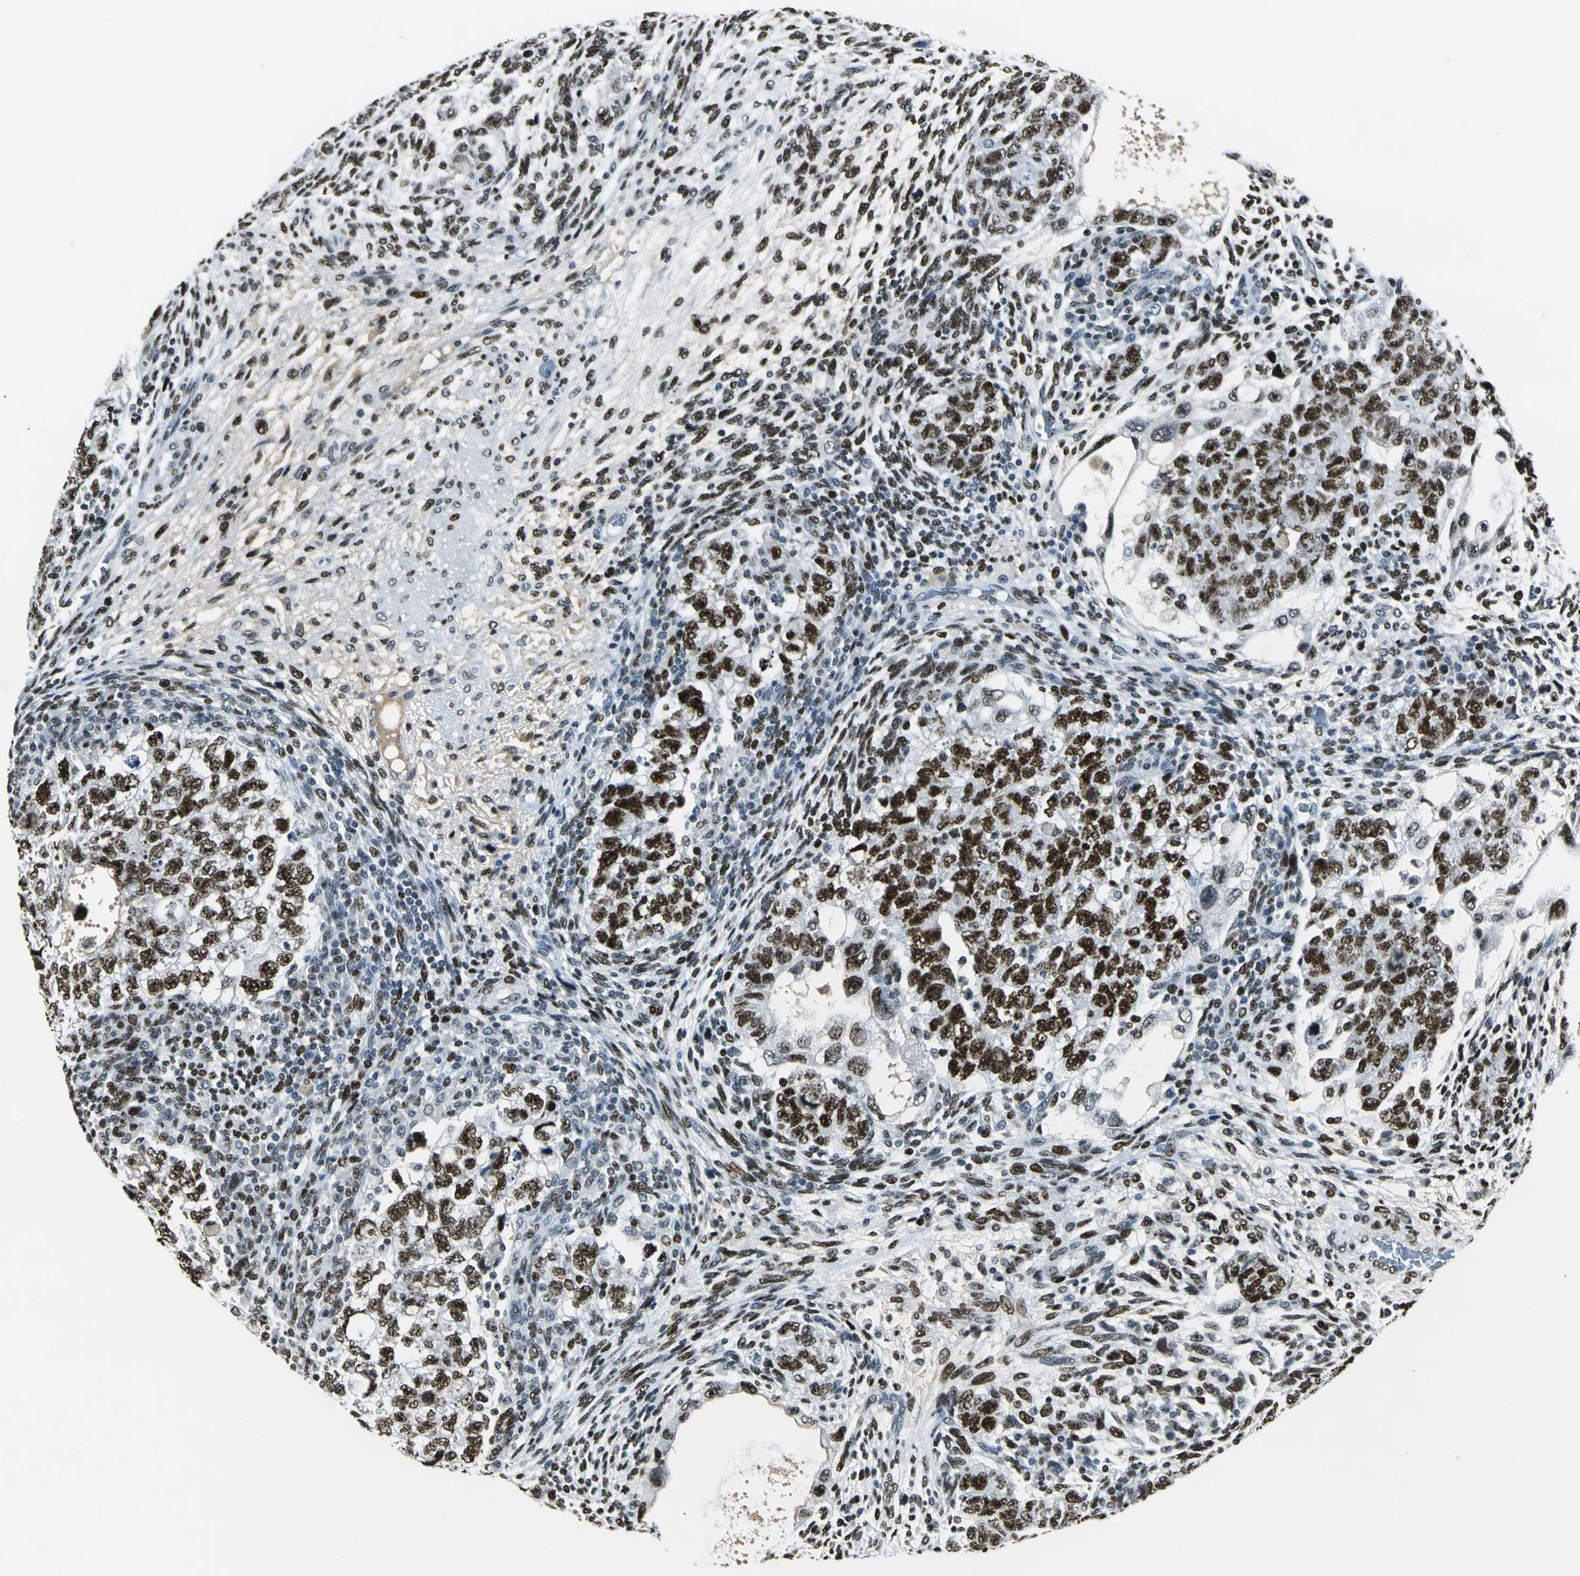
{"staining": {"intensity": "strong", "quantity": ">75%", "location": "nuclear"}, "tissue": "testis cancer", "cell_type": "Tumor cells", "image_type": "cancer", "snomed": [{"axis": "morphology", "description": "Normal tissue, NOS"}, {"axis": "morphology", "description": "Carcinoma, Embryonal, NOS"}, {"axis": "topography", "description": "Testis"}], "caption": "Protein positivity by IHC demonstrates strong nuclear expression in approximately >75% of tumor cells in testis embryonal carcinoma.", "gene": "MCM4", "patient": {"sex": "male", "age": 36}}